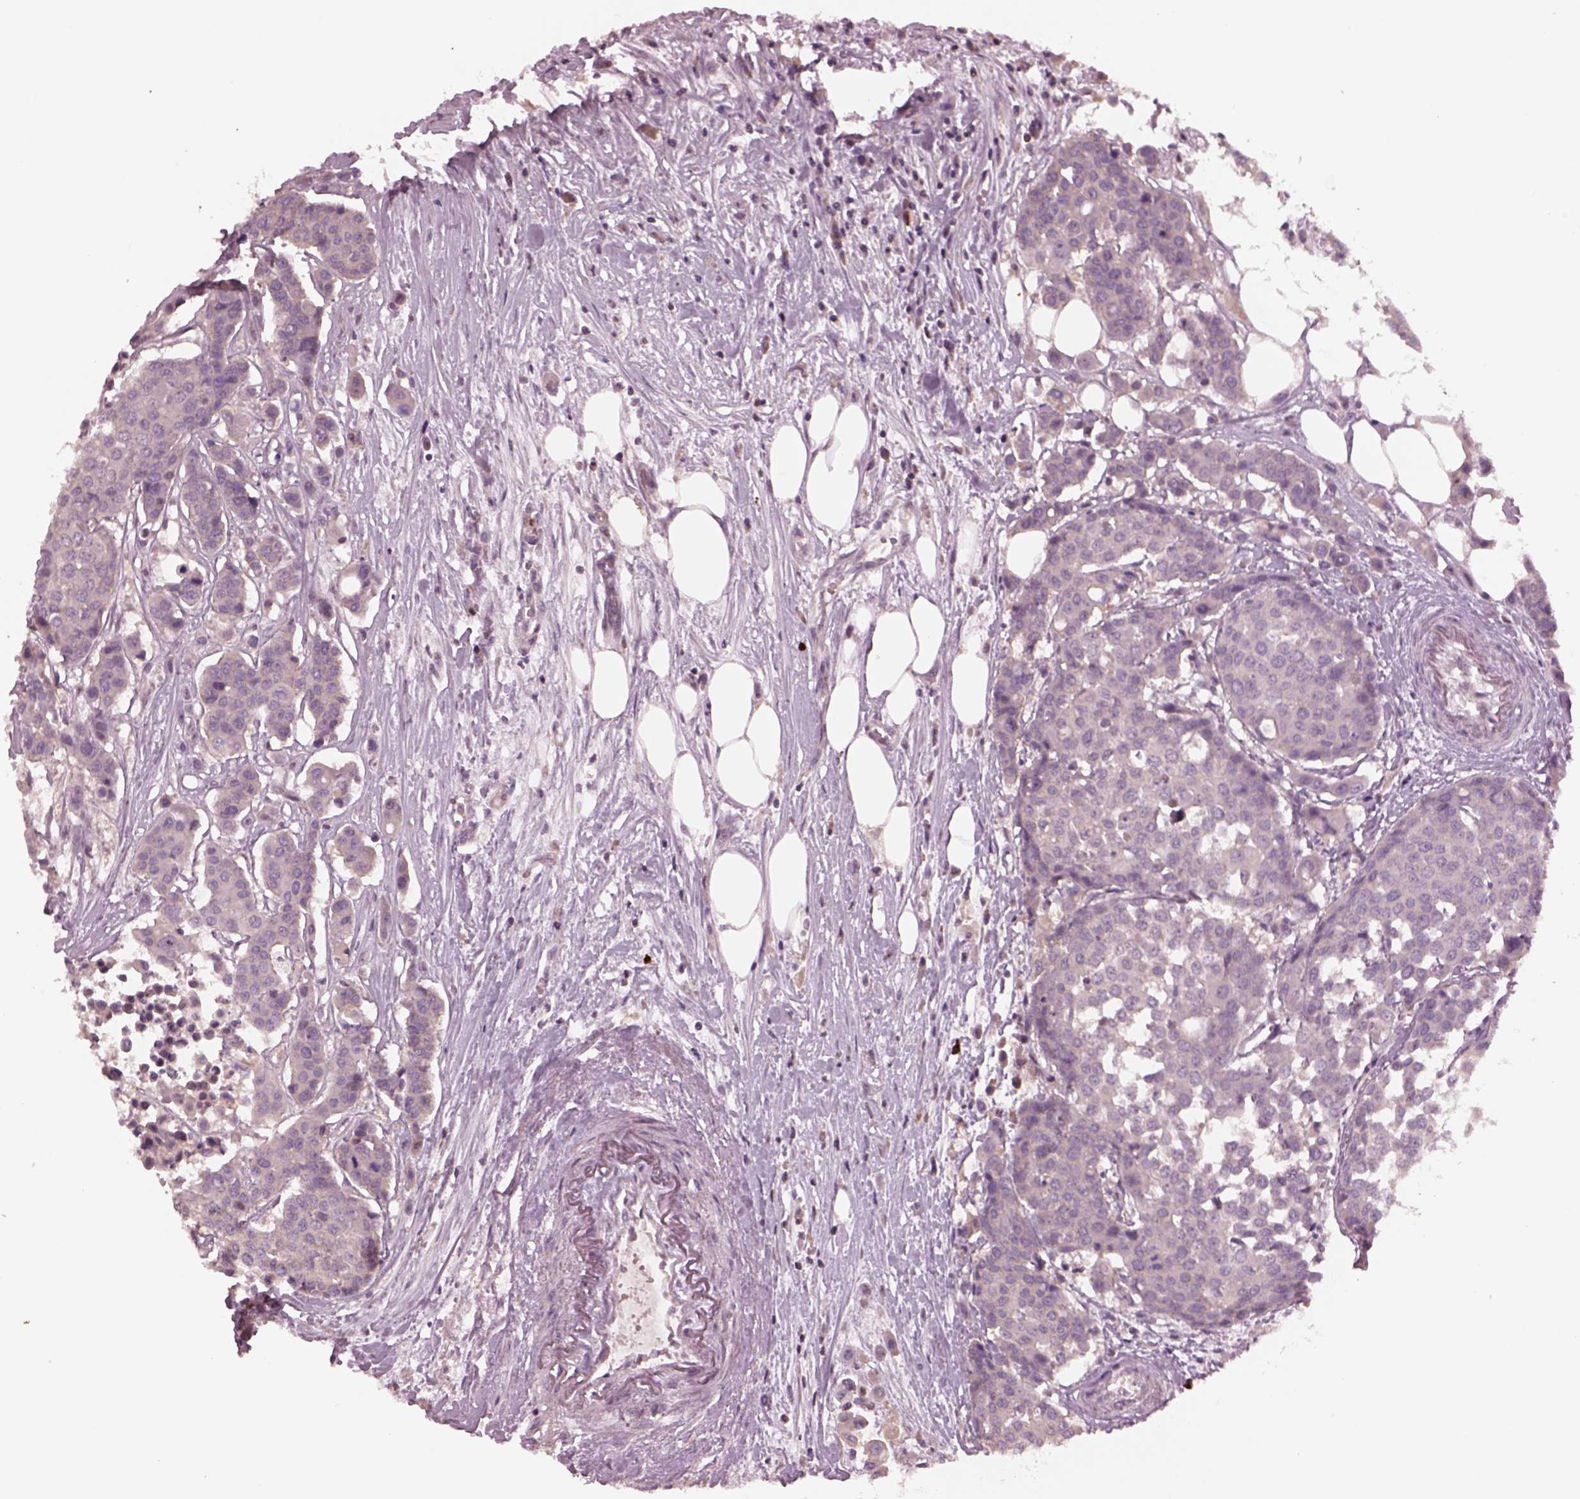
{"staining": {"intensity": "negative", "quantity": "none", "location": "none"}, "tissue": "carcinoid", "cell_type": "Tumor cells", "image_type": "cancer", "snomed": [{"axis": "morphology", "description": "Carcinoid, malignant, NOS"}, {"axis": "topography", "description": "Colon"}], "caption": "The micrograph displays no significant positivity in tumor cells of carcinoid. Brightfield microscopy of immunohistochemistry stained with DAB (brown) and hematoxylin (blue), captured at high magnification.", "gene": "PTX4", "patient": {"sex": "male", "age": 81}}